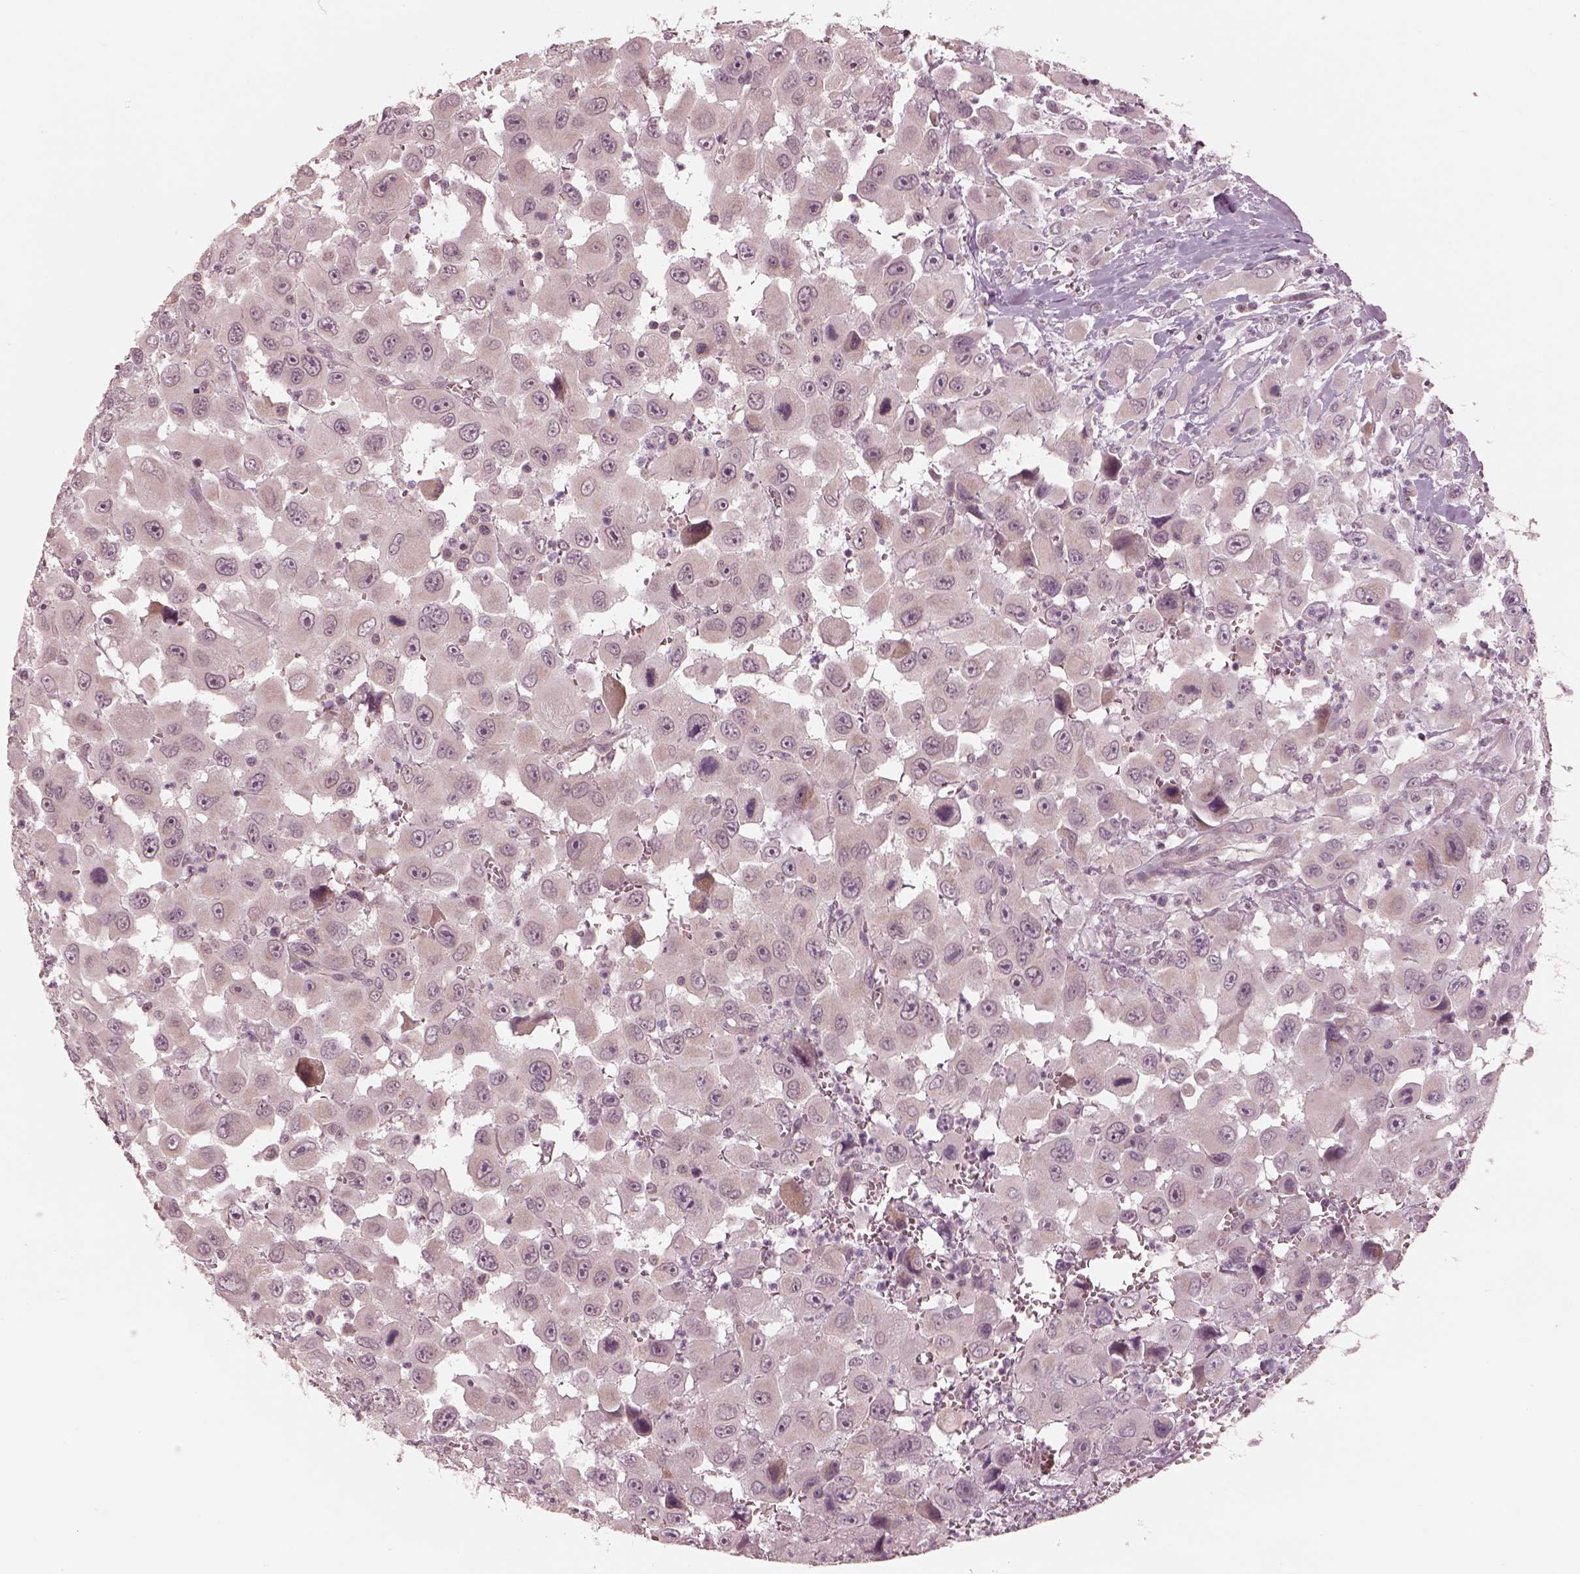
{"staining": {"intensity": "negative", "quantity": "none", "location": "none"}, "tissue": "head and neck cancer", "cell_type": "Tumor cells", "image_type": "cancer", "snomed": [{"axis": "morphology", "description": "Squamous cell carcinoma, NOS"}, {"axis": "morphology", "description": "Squamous cell carcinoma, metastatic, NOS"}, {"axis": "topography", "description": "Oral tissue"}, {"axis": "topography", "description": "Head-Neck"}], "caption": "Human squamous cell carcinoma (head and neck) stained for a protein using IHC reveals no staining in tumor cells.", "gene": "IQCB1", "patient": {"sex": "female", "age": 85}}